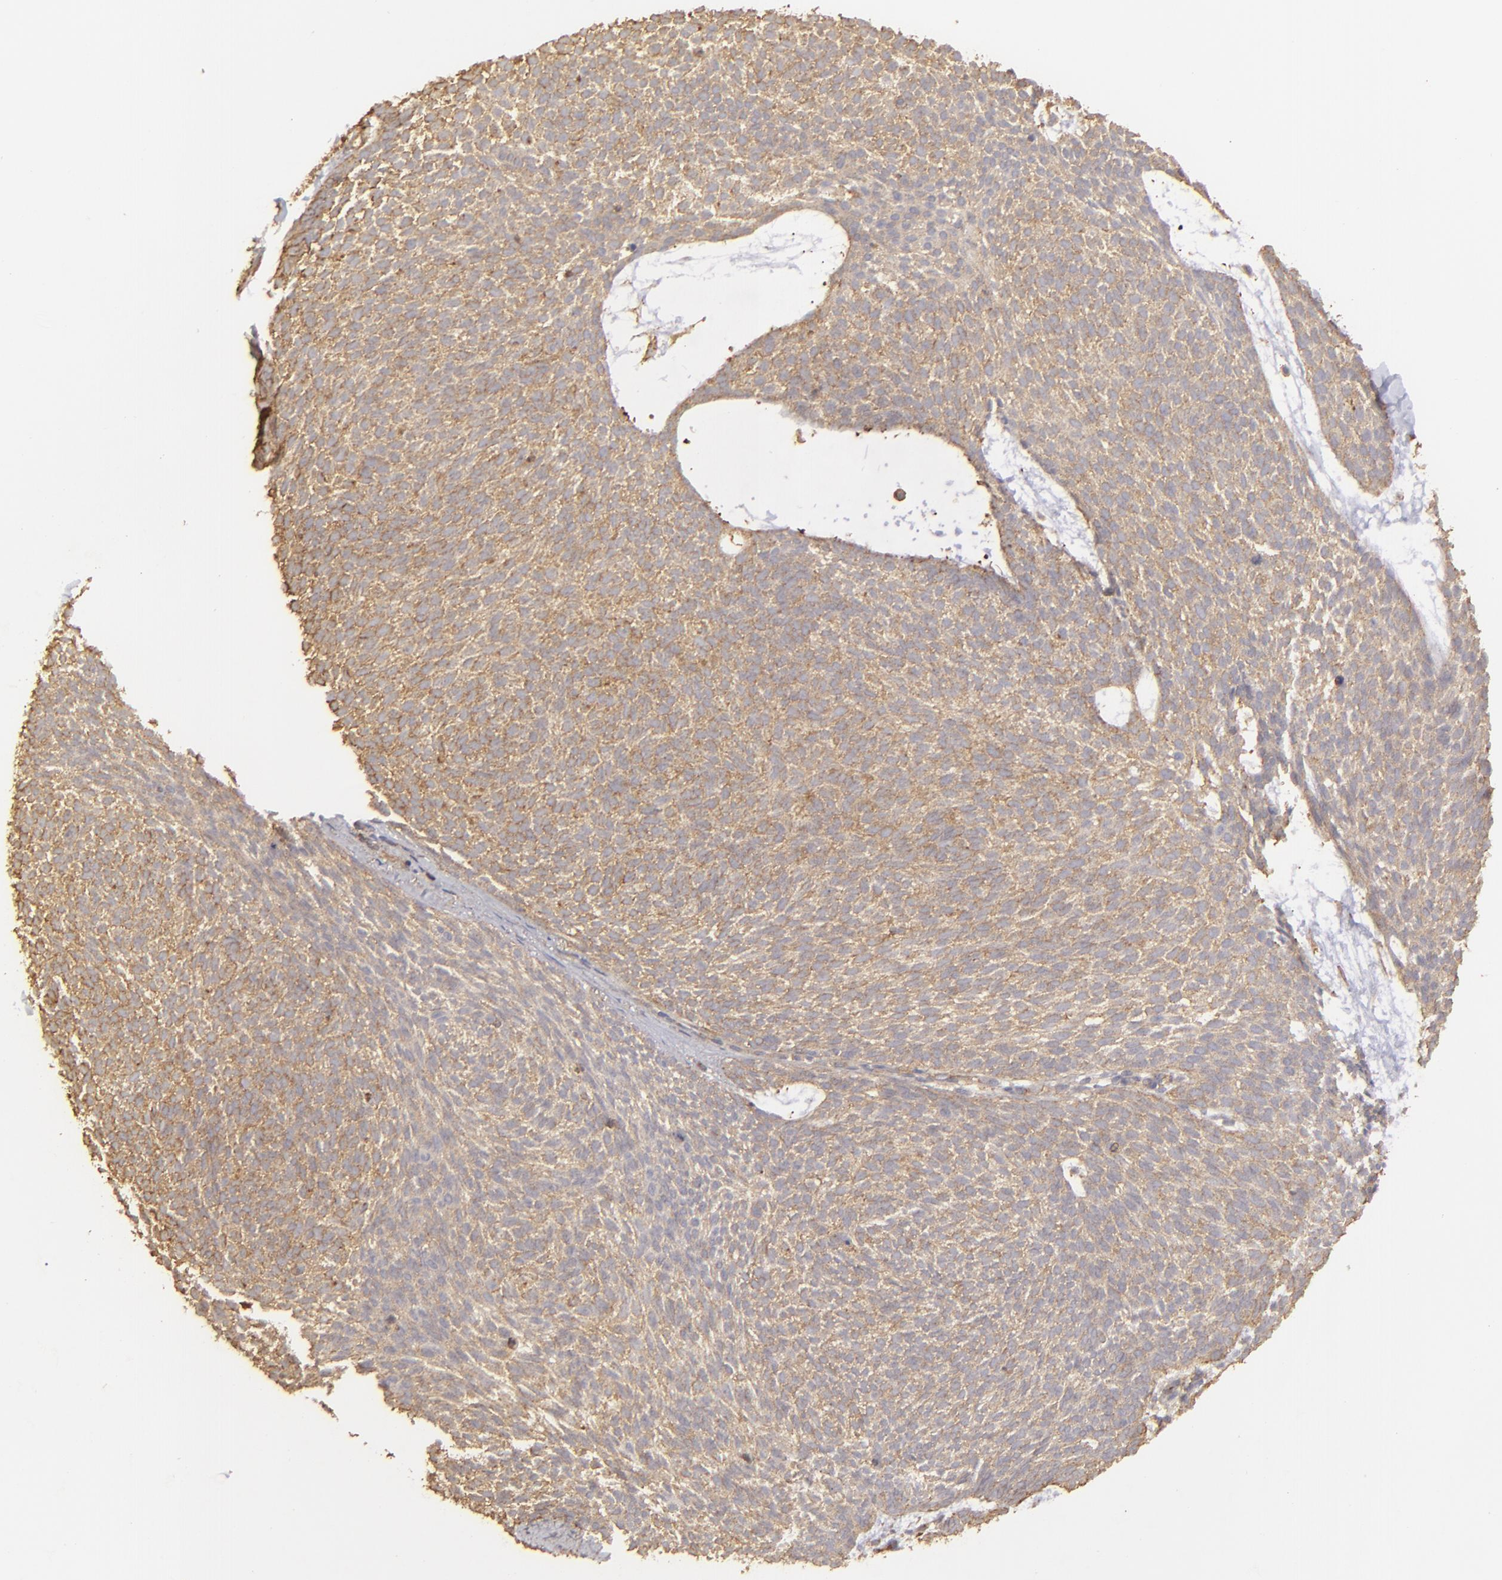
{"staining": {"intensity": "moderate", "quantity": ">75%", "location": "cytoplasmic/membranous"}, "tissue": "skin cancer", "cell_type": "Tumor cells", "image_type": "cancer", "snomed": [{"axis": "morphology", "description": "Basal cell carcinoma"}, {"axis": "topography", "description": "Skin"}], "caption": "IHC (DAB) staining of skin cancer displays moderate cytoplasmic/membranous protein expression in approximately >75% of tumor cells.", "gene": "ACTB", "patient": {"sex": "male", "age": 84}}